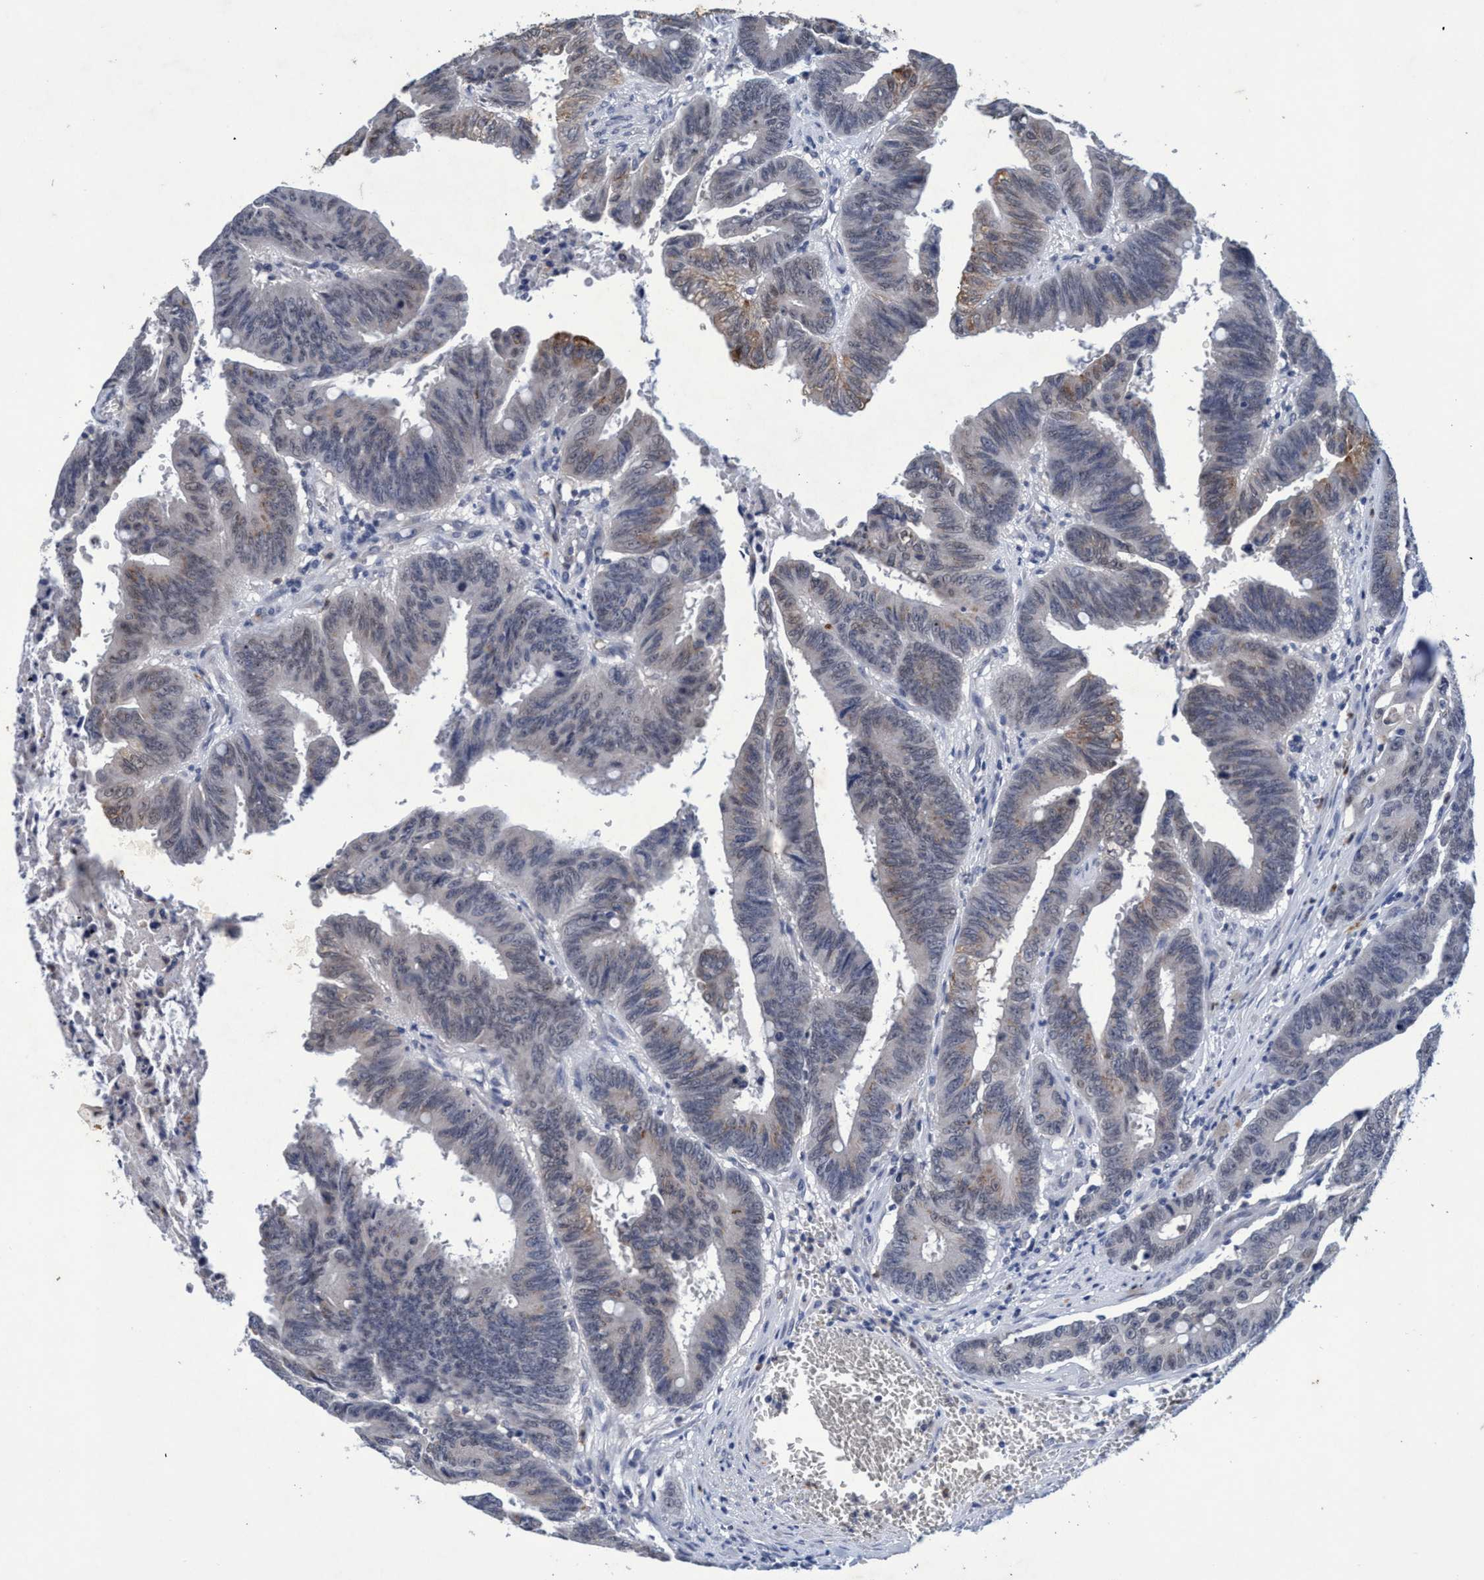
{"staining": {"intensity": "weak", "quantity": "25%-75%", "location": "cytoplasmic/membranous"}, "tissue": "colorectal cancer", "cell_type": "Tumor cells", "image_type": "cancer", "snomed": [{"axis": "morphology", "description": "Adenocarcinoma, NOS"}, {"axis": "topography", "description": "Colon"}], "caption": "DAB immunohistochemical staining of colorectal adenocarcinoma displays weak cytoplasmic/membranous protein positivity in approximately 25%-75% of tumor cells.", "gene": "GRB14", "patient": {"sex": "male", "age": 45}}